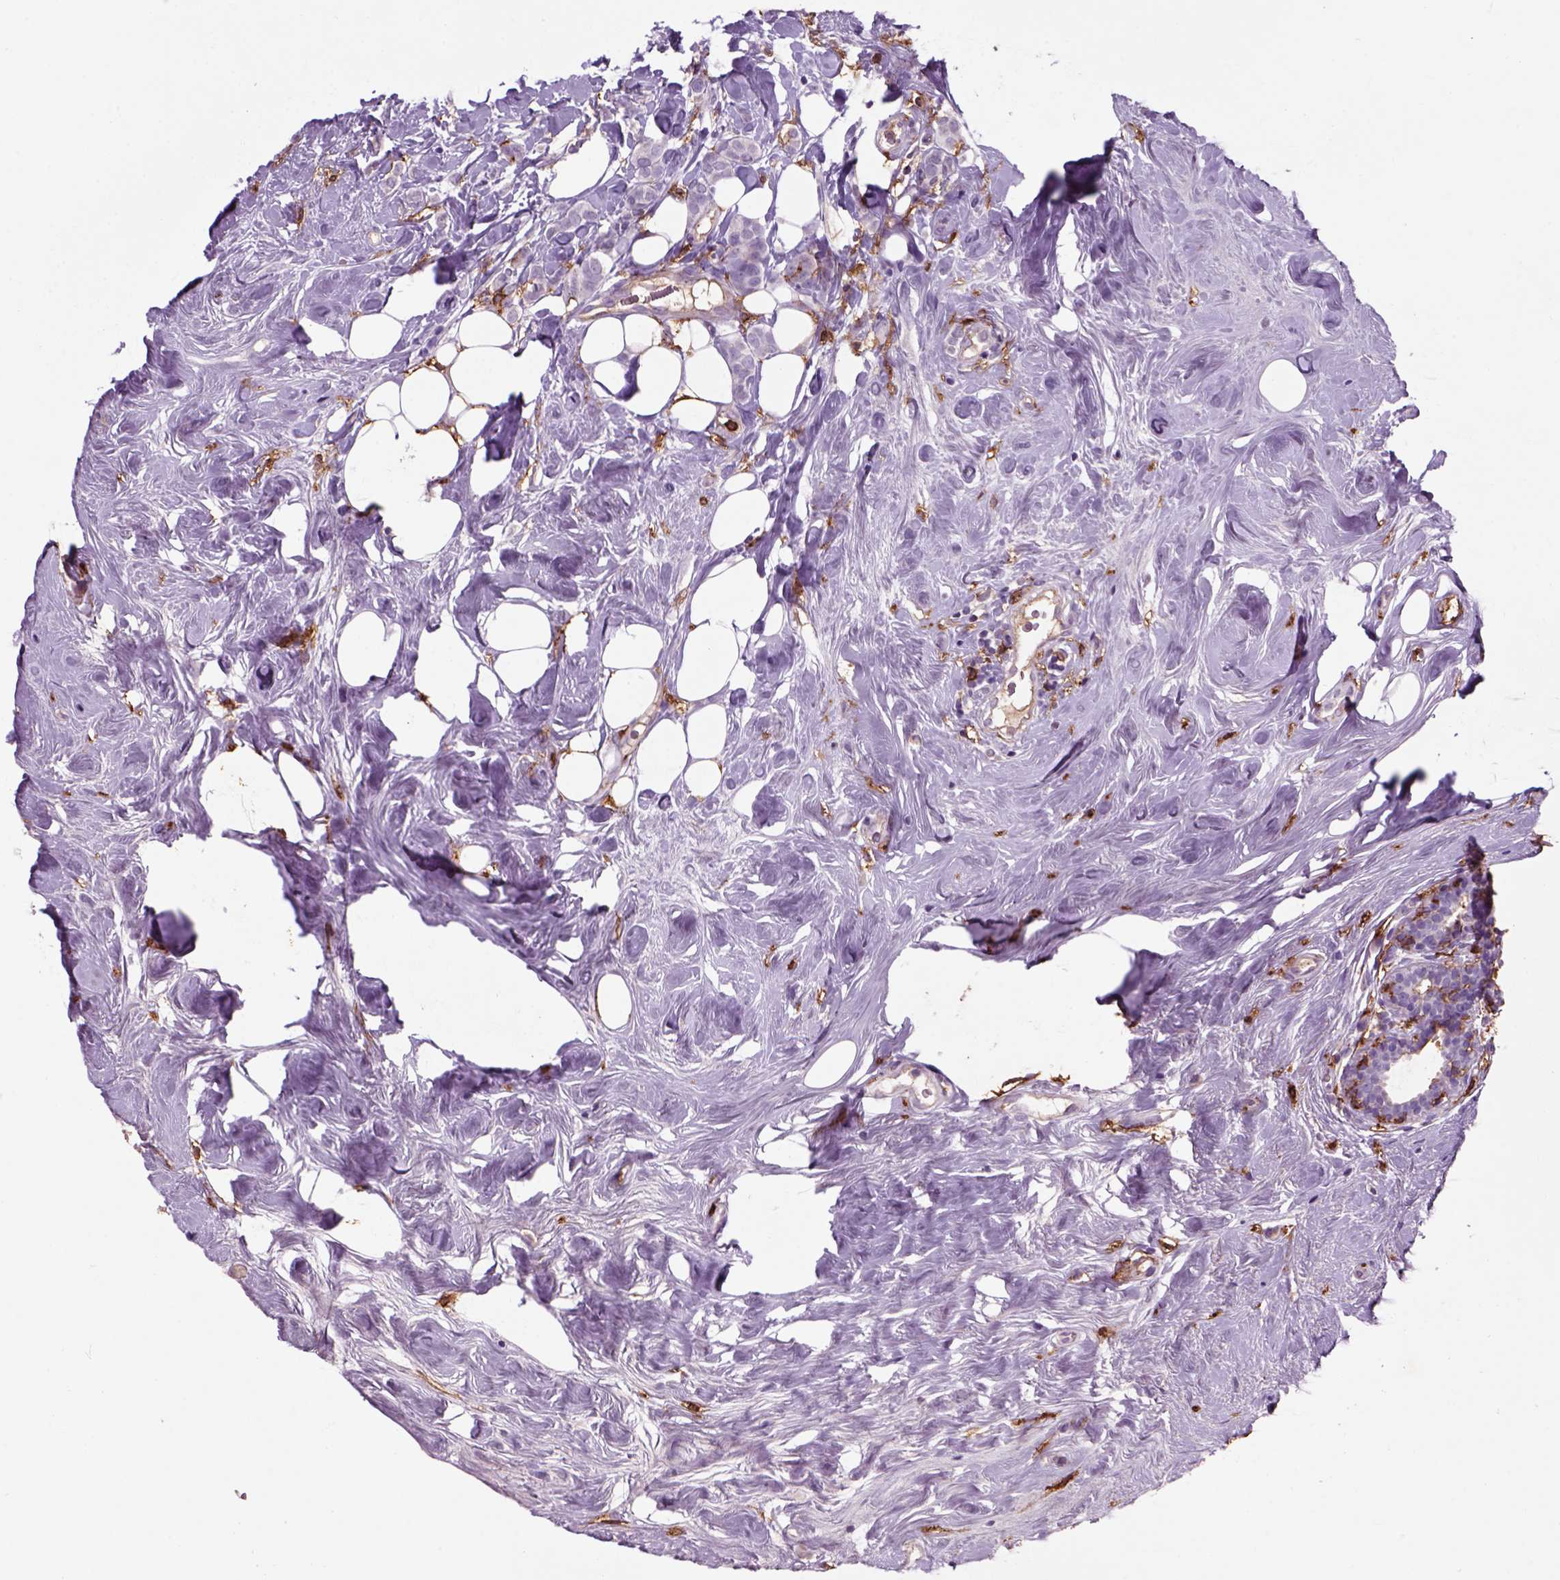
{"staining": {"intensity": "negative", "quantity": "none", "location": "none"}, "tissue": "breast cancer", "cell_type": "Tumor cells", "image_type": "cancer", "snomed": [{"axis": "morphology", "description": "Lobular carcinoma"}, {"axis": "topography", "description": "Breast"}], "caption": "Breast lobular carcinoma stained for a protein using immunohistochemistry reveals no expression tumor cells.", "gene": "CD14", "patient": {"sex": "female", "age": 49}}